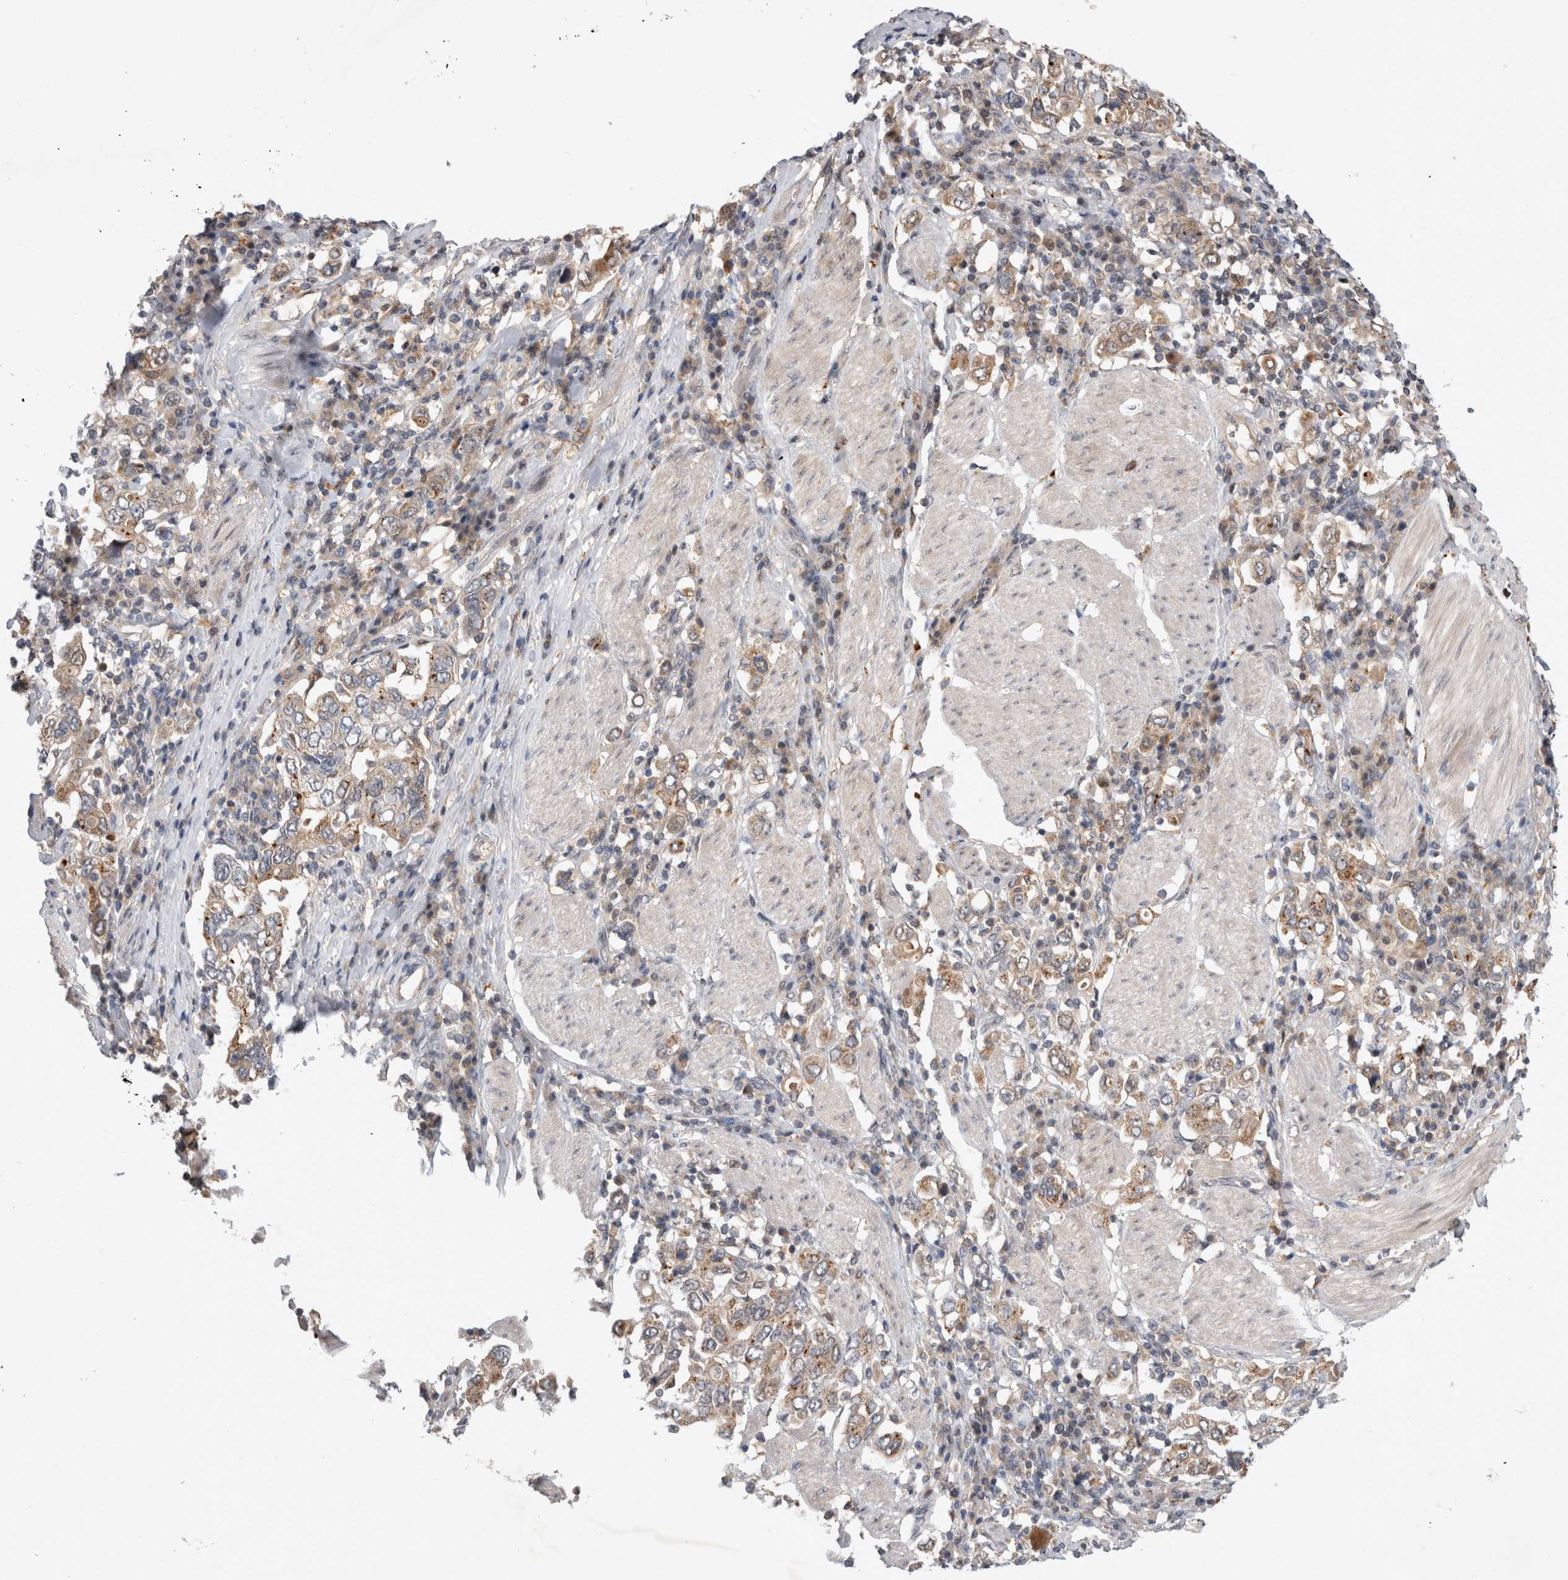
{"staining": {"intensity": "weak", "quantity": ">75%", "location": "cytoplasmic/membranous"}, "tissue": "stomach cancer", "cell_type": "Tumor cells", "image_type": "cancer", "snomed": [{"axis": "morphology", "description": "Adenocarcinoma, NOS"}, {"axis": "topography", "description": "Stomach, upper"}], "caption": "DAB immunohistochemical staining of human stomach adenocarcinoma demonstrates weak cytoplasmic/membranous protein expression in about >75% of tumor cells.", "gene": "MRPL37", "patient": {"sex": "male", "age": 62}}